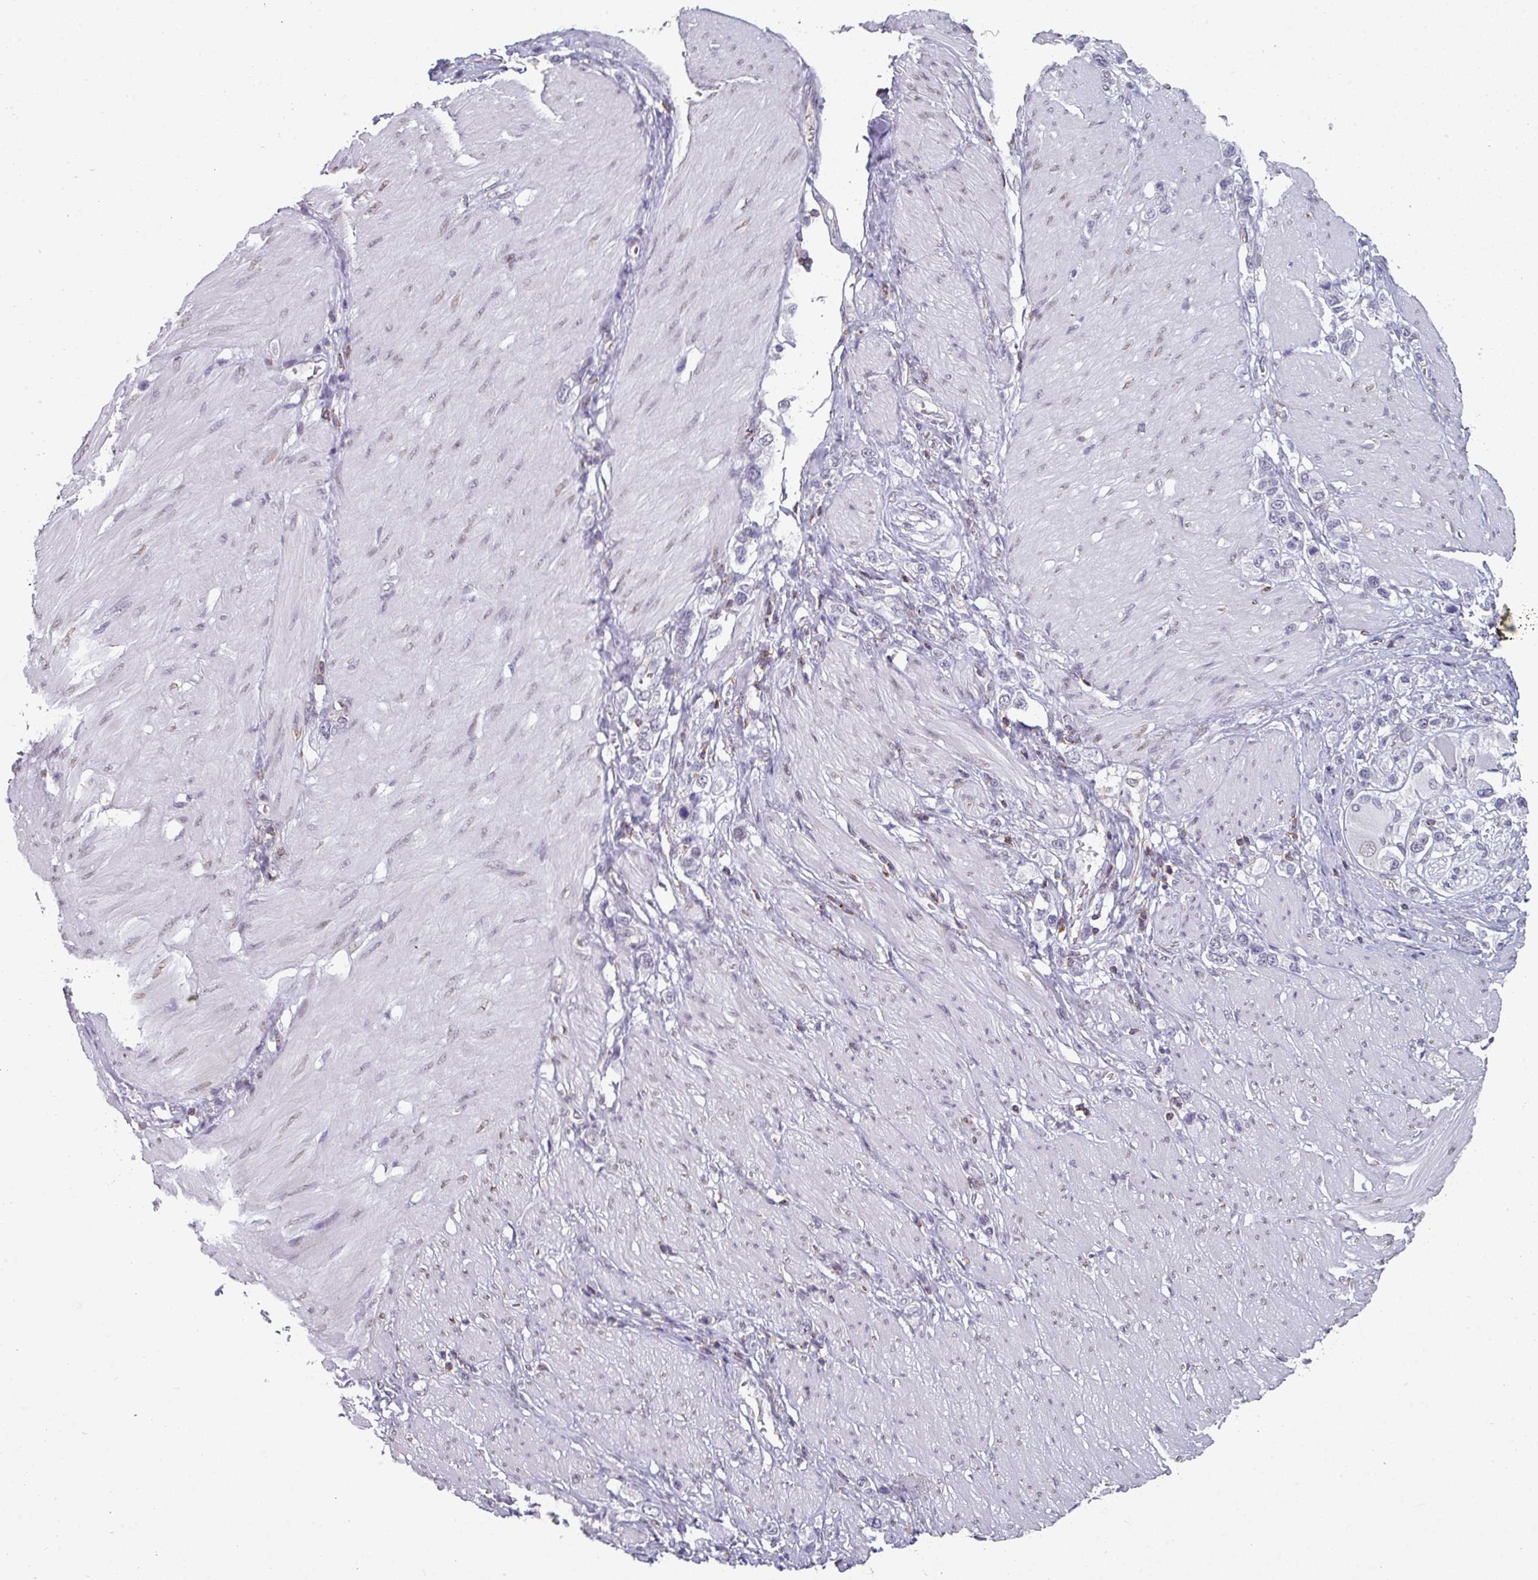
{"staining": {"intensity": "negative", "quantity": "none", "location": "none"}, "tissue": "stomach cancer", "cell_type": "Tumor cells", "image_type": "cancer", "snomed": [{"axis": "morphology", "description": "Normal tissue, NOS"}, {"axis": "morphology", "description": "Adenocarcinoma, NOS"}, {"axis": "topography", "description": "Stomach, upper"}, {"axis": "topography", "description": "Stomach"}], "caption": "DAB immunohistochemical staining of human stomach adenocarcinoma displays no significant staining in tumor cells. The staining was performed using DAB (3,3'-diaminobenzidine) to visualize the protein expression in brown, while the nuclei were stained in blue with hematoxylin (Magnification: 20x).", "gene": "RASAL3", "patient": {"sex": "female", "age": 65}}